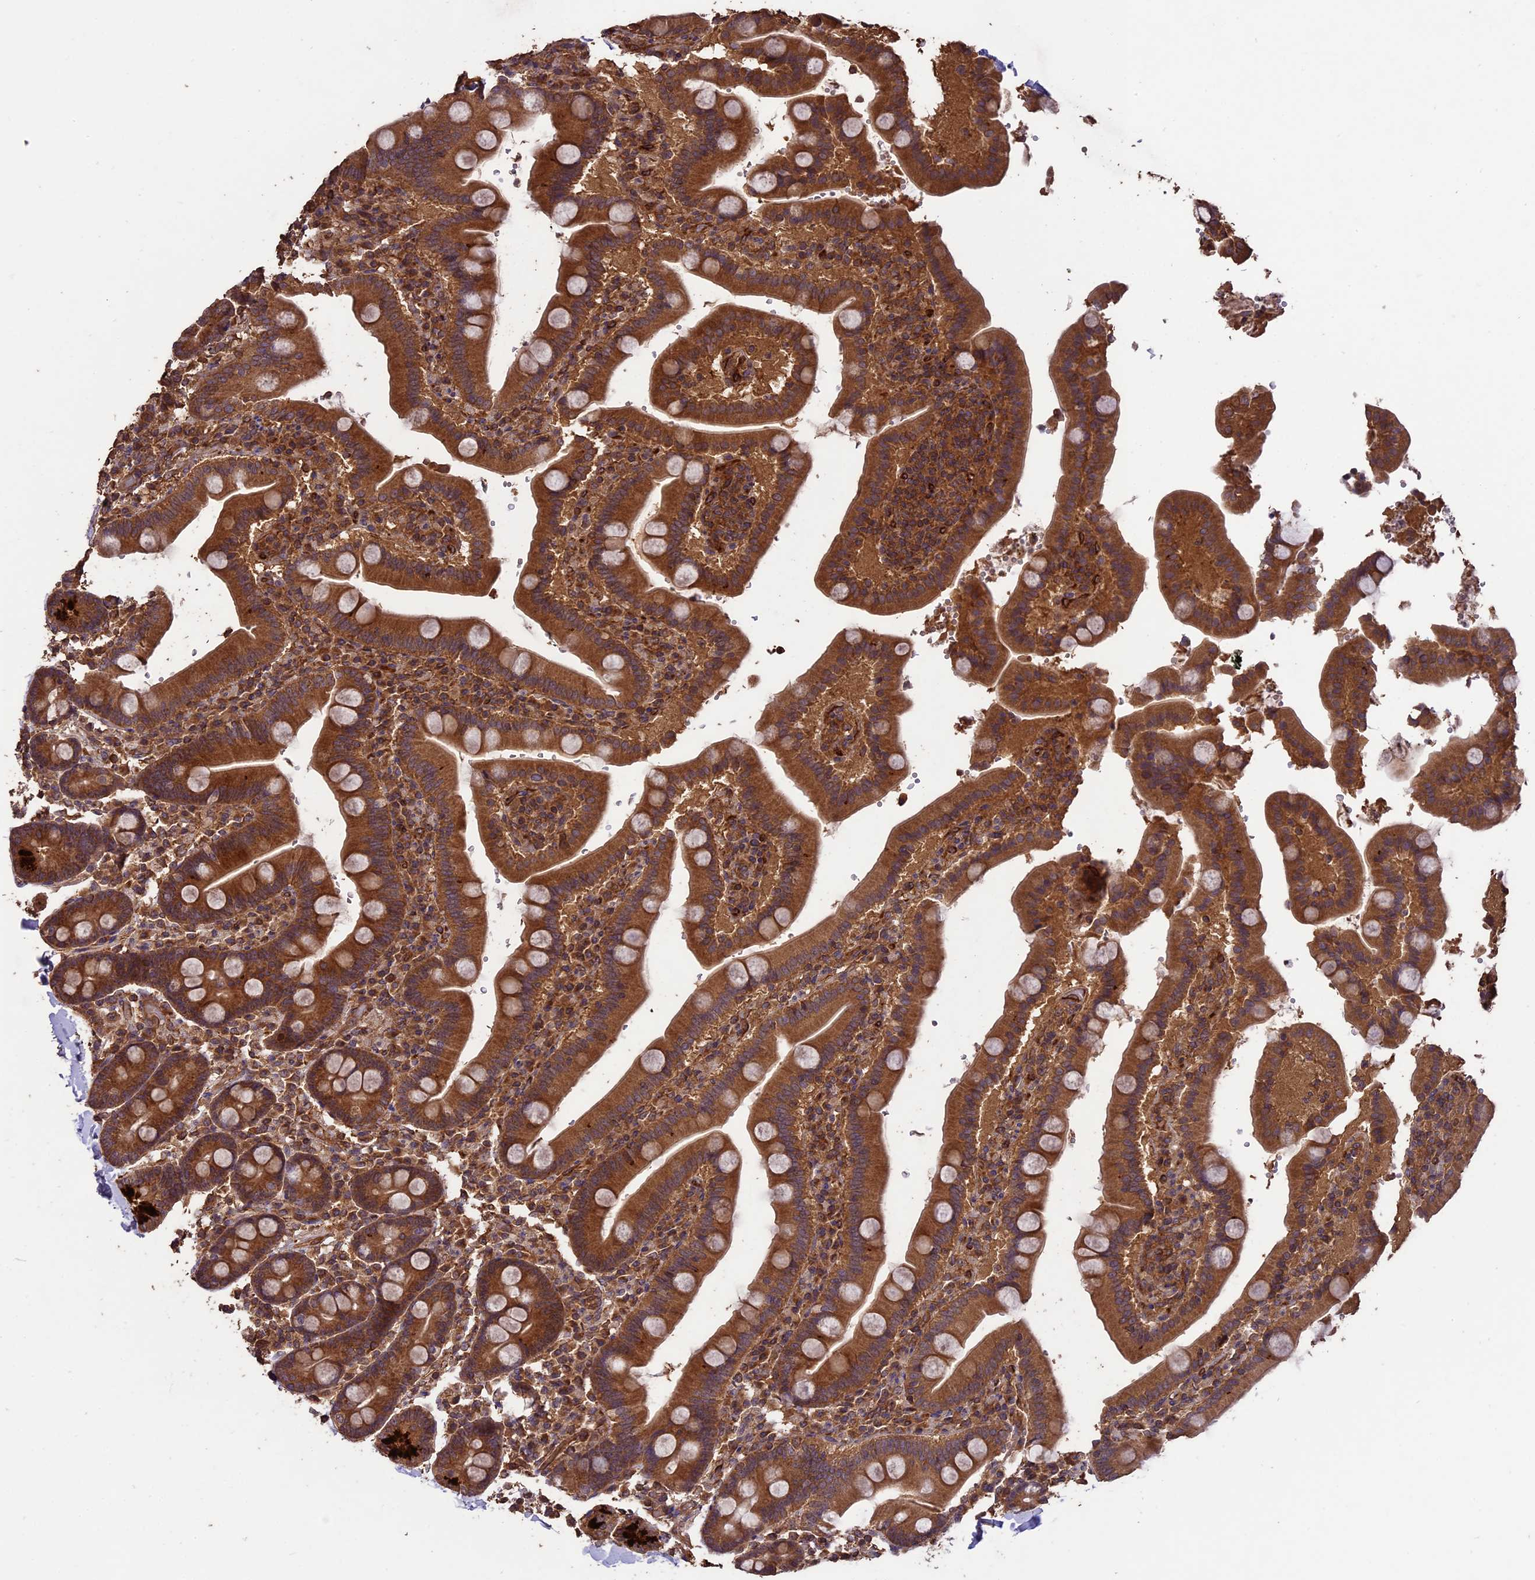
{"staining": {"intensity": "moderate", "quantity": ">75%", "location": "cytoplasmic/membranous"}, "tissue": "duodenum", "cell_type": "Glandular cells", "image_type": "normal", "snomed": [{"axis": "morphology", "description": "Normal tissue, NOS"}, {"axis": "topography", "description": "Small intestine, NOS"}], "caption": "IHC of benign human duodenum demonstrates medium levels of moderate cytoplasmic/membranous positivity in about >75% of glandular cells.", "gene": "TTLL10", "patient": {"sex": "female", "age": 71}}